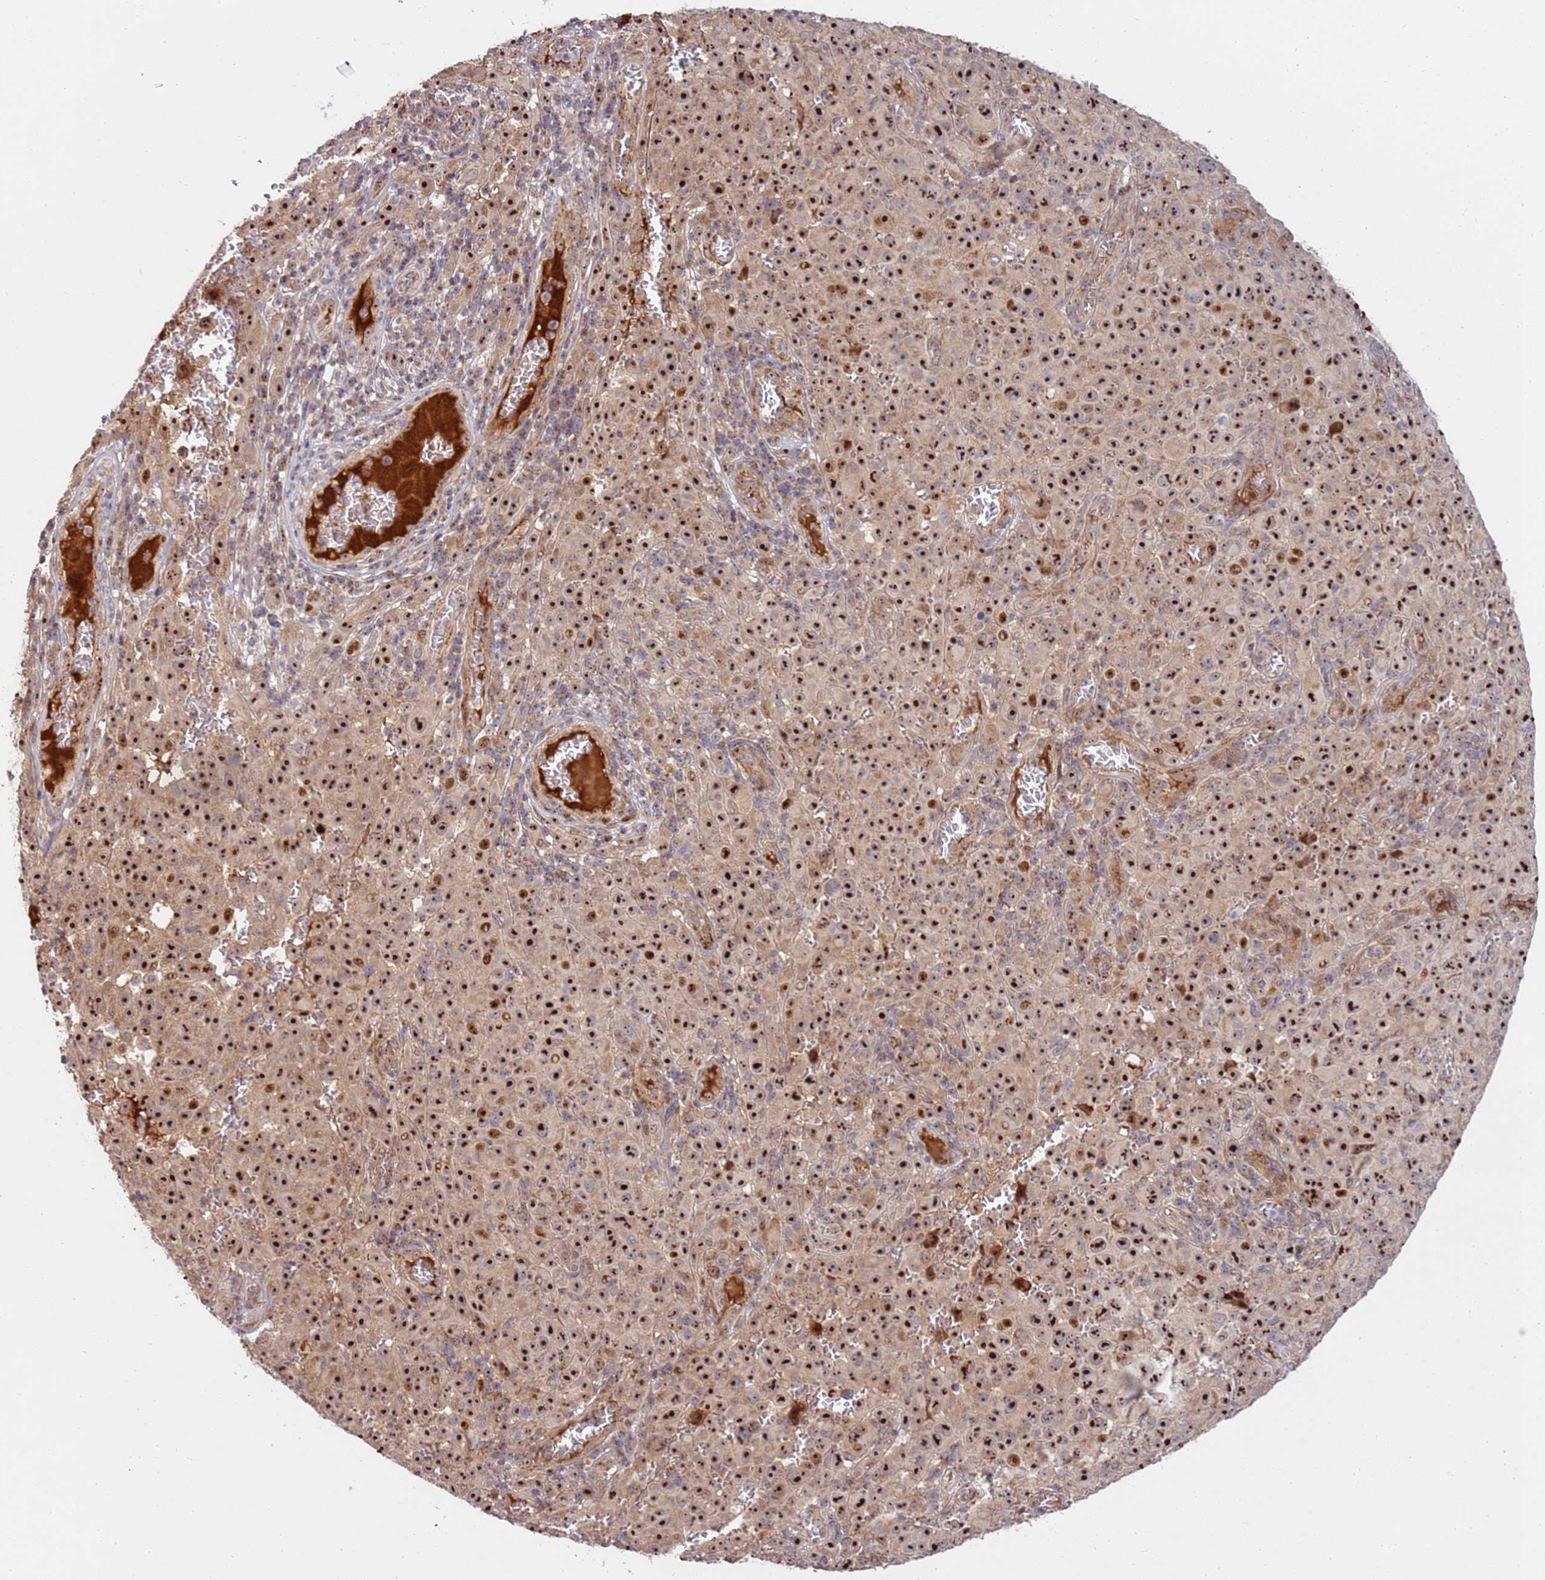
{"staining": {"intensity": "strong", "quantity": ">75%", "location": "cytoplasmic/membranous,nuclear"}, "tissue": "melanoma", "cell_type": "Tumor cells", "image_type": "cancer", "snomed": [{"axis": "morphology", "description": "Malignant melanoma, NOS"}, {"axis": "topography", "description": "Skin"}], "caption": "A high-resolution micrograph shows IHC staining of melanoma, which displays strong cytoplasmic/membranous and nuclear expression in approximately >75% of tumor cells.", "gene": "KIF25", "patient": {"sex": "female", "age": 82}}